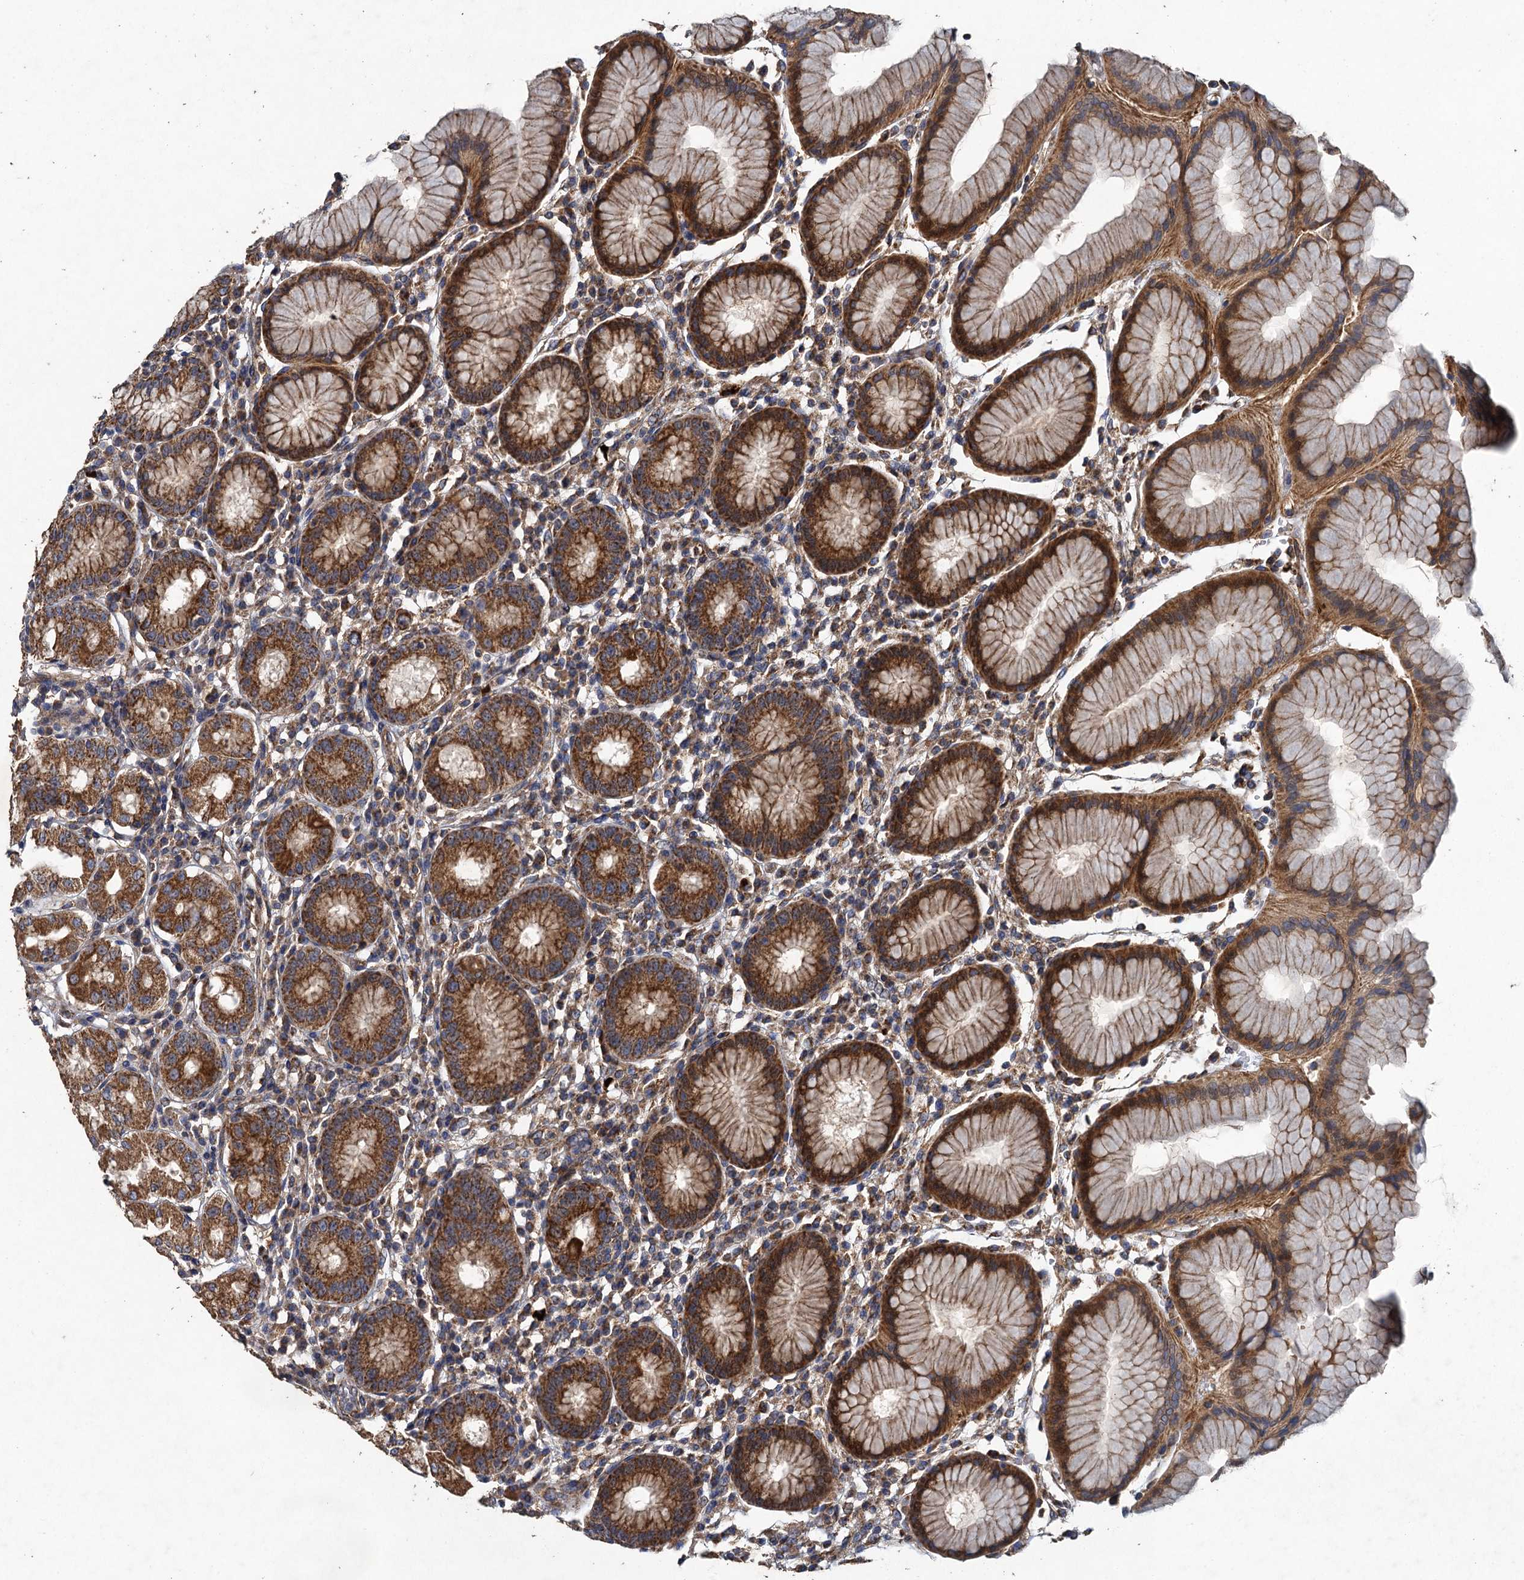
{"staining": {"intensity": "strong", "quantity": ">75%", "location": "cytoplasmic/membranous"}, "tissue": "stomach", "cell_type": "Glandular cells", "image_type": "normal", "snomed": [{"axis": "morphology", "description": "Normal tissue, NOS"}, {"axis": "topography", "description": "Stomach"}, {"axis": "topography", "description": "Stomach, lower"}], "caption": "A brown stain highlights strong cytoplasmic/membranous staining of a protein in glandular cells of normal stomach. (DAB (3,3'-diaminobenzidine) IHC with brightfield microscopy, high magnification).", "gene": "BCS1L", "patient": {"sex": "female", "age": 56}}